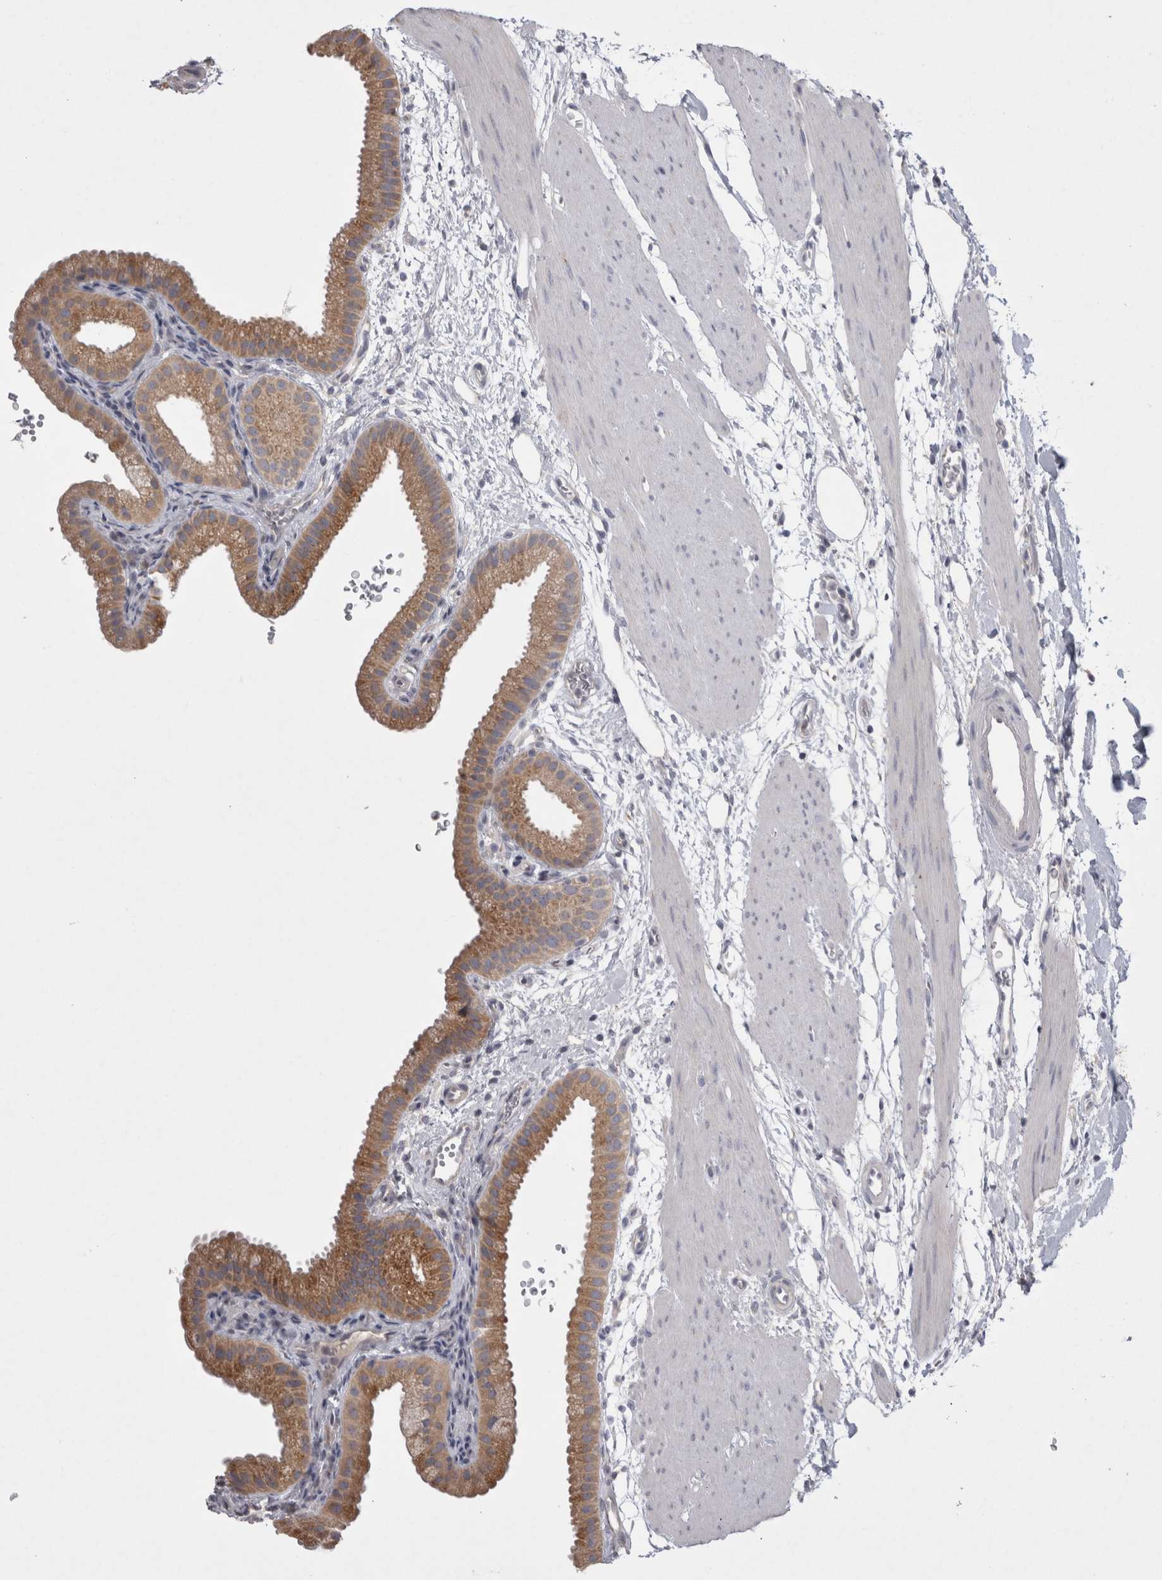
{"staining": {"intensity": "strong", "quantity": ">75%", "location": "cytoplasmic/membranous"}, "tissue": "gallbladder", "cell_type": "Glandular cells", "image_type": "normal", "snomed": [{"axis": "morphology", "description": "Normal tissue, NOS"}, {"axis": "topography", "description": "Gallbladder"}], "caption": "High-power microscopy captured an immunohistochemistry image of benign gallbladder, revealing strong cytoplasmic/membranous positivity in approximately >75% of glandular cells. (DAB = brown stain, brightfield microscopy at high magnification).", "gene": "LRRC40", "patient": {"sex": "female", "age": 64}}